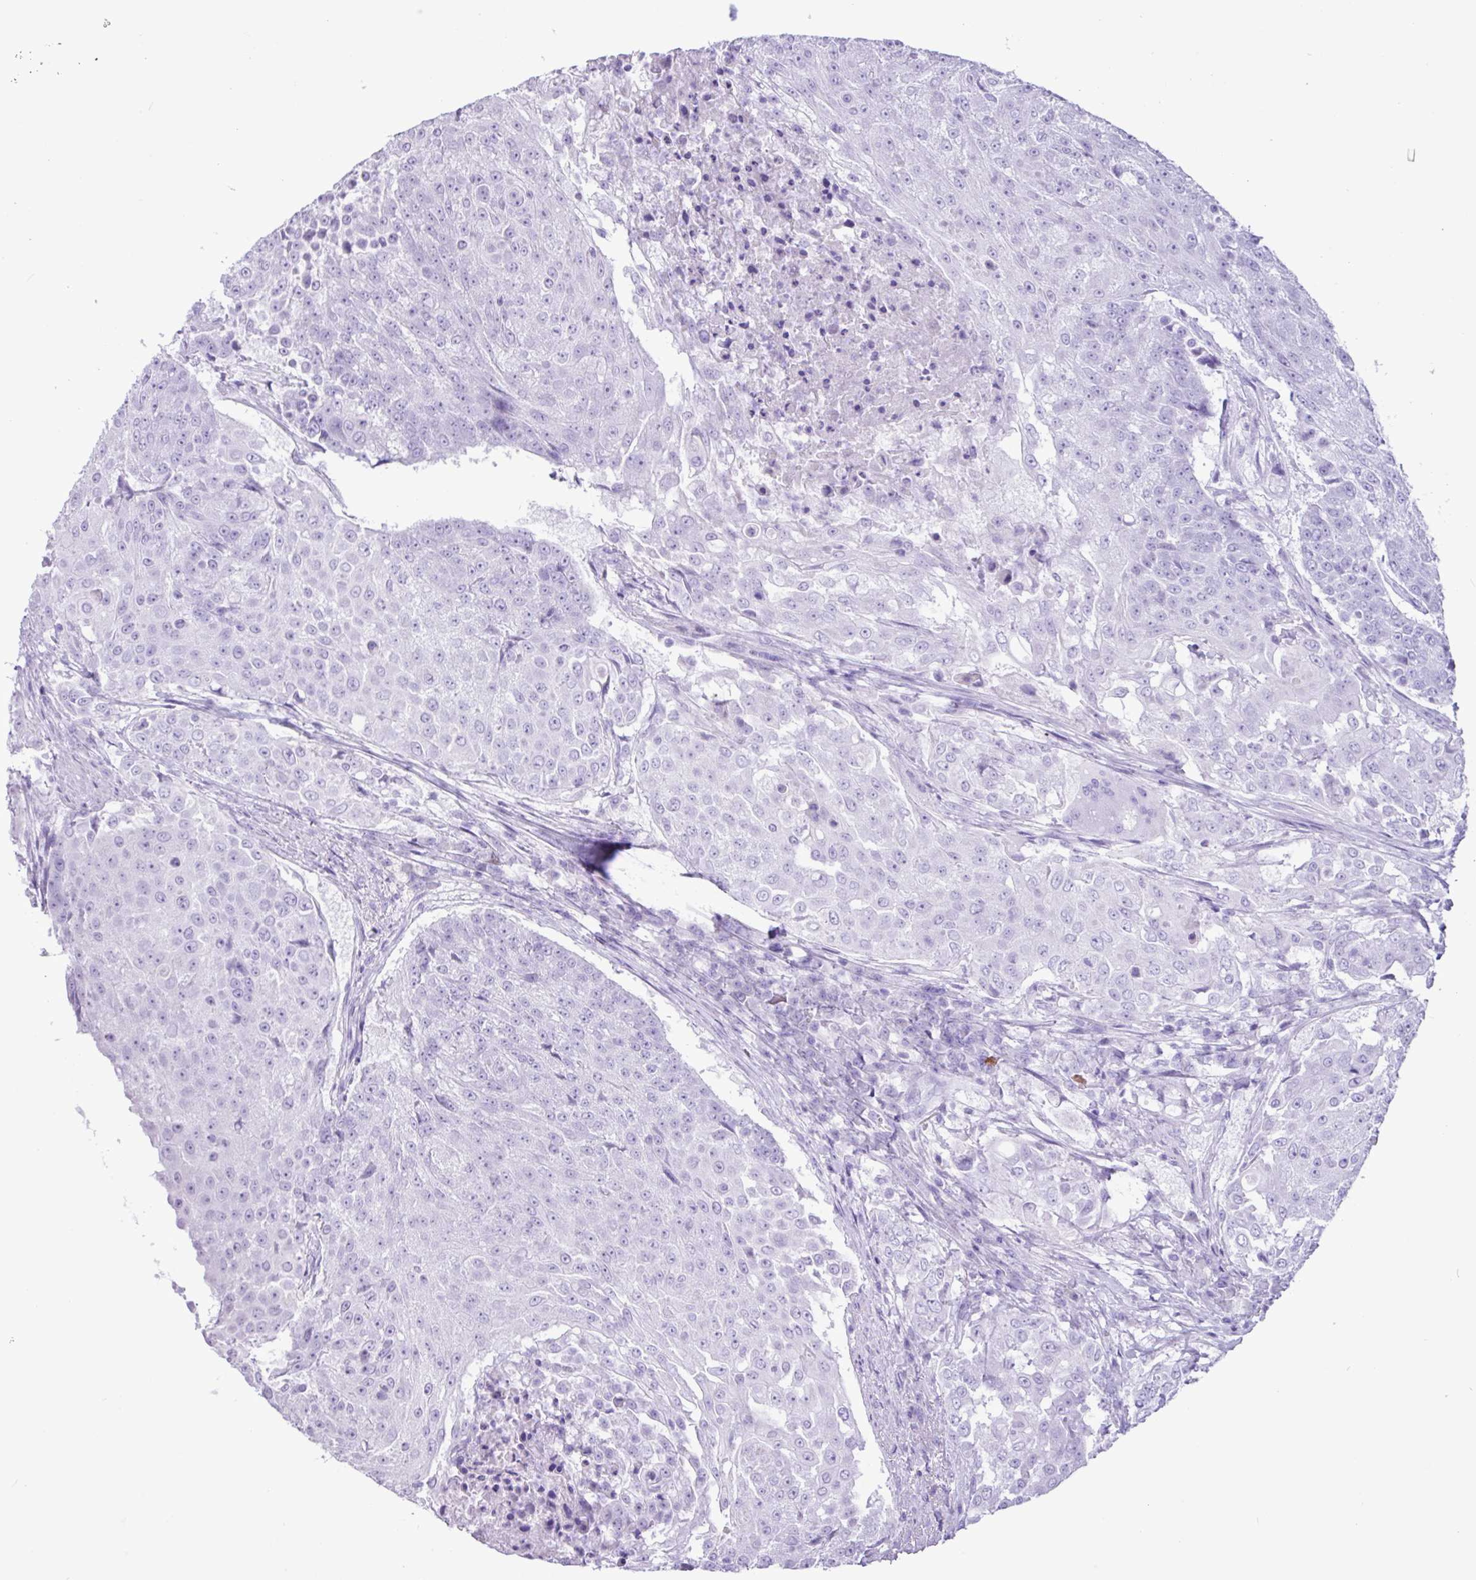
{"staining": {"intensity": "negative", "quantity": "none", "location": "none"}, "tissue": "urothelial cancer", "cell_type": "Tumor cells", "image_type": "cancer", "snomed": [{"axis": "morphology", "description": "Urothelial carcinoma, High grade"}, {"axis": "topography", "description": "Urinary bladder"}], "caption": "IHC photomicrograph of neoplastic tissue: human urothelial cancer stained with DAB shows no significant protein staining in tumor cells.", "gene": "CKMT2", "patient": {"sex": "female", "age": 63}}